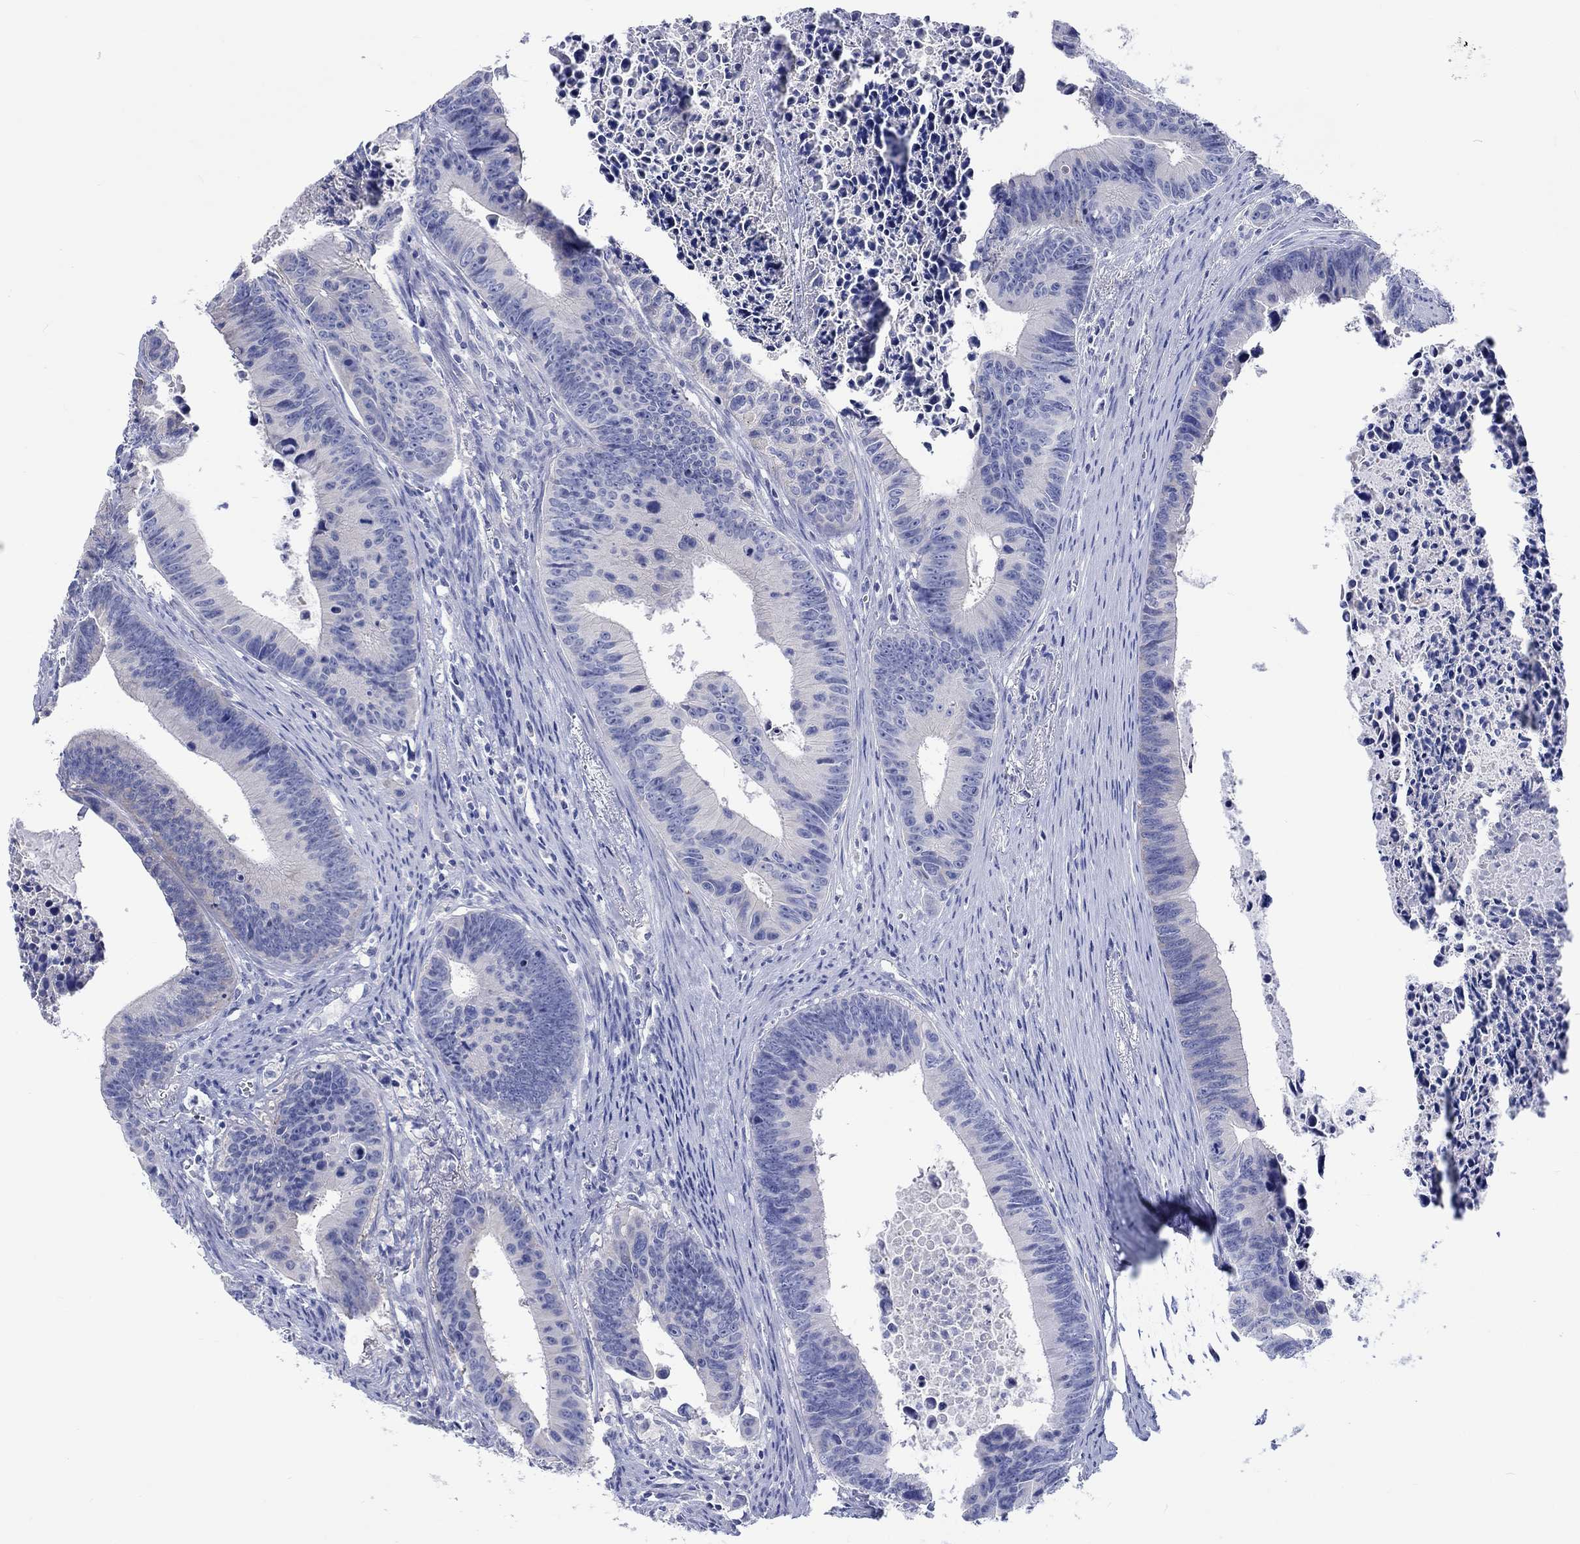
{"staining": {"intensity": "negative", "quantity": "none", "location": "none"}, "tissue": "colorectal cancer", "cell_type": "Tumor cells", "image_type": "cancer", "snomed": [{"axis": "morphology", "description": "Adenocarcinoma, NOS"}, {"axis": "topography", "description": "Colon"}], "caption": "Adenocarcinoma (colorectal) stained for a protein using immunohistochemistry demonstrates no expression tumor cells.", "gene": "TOMM20L", "patient": {"sex": "female", "age": 87}}